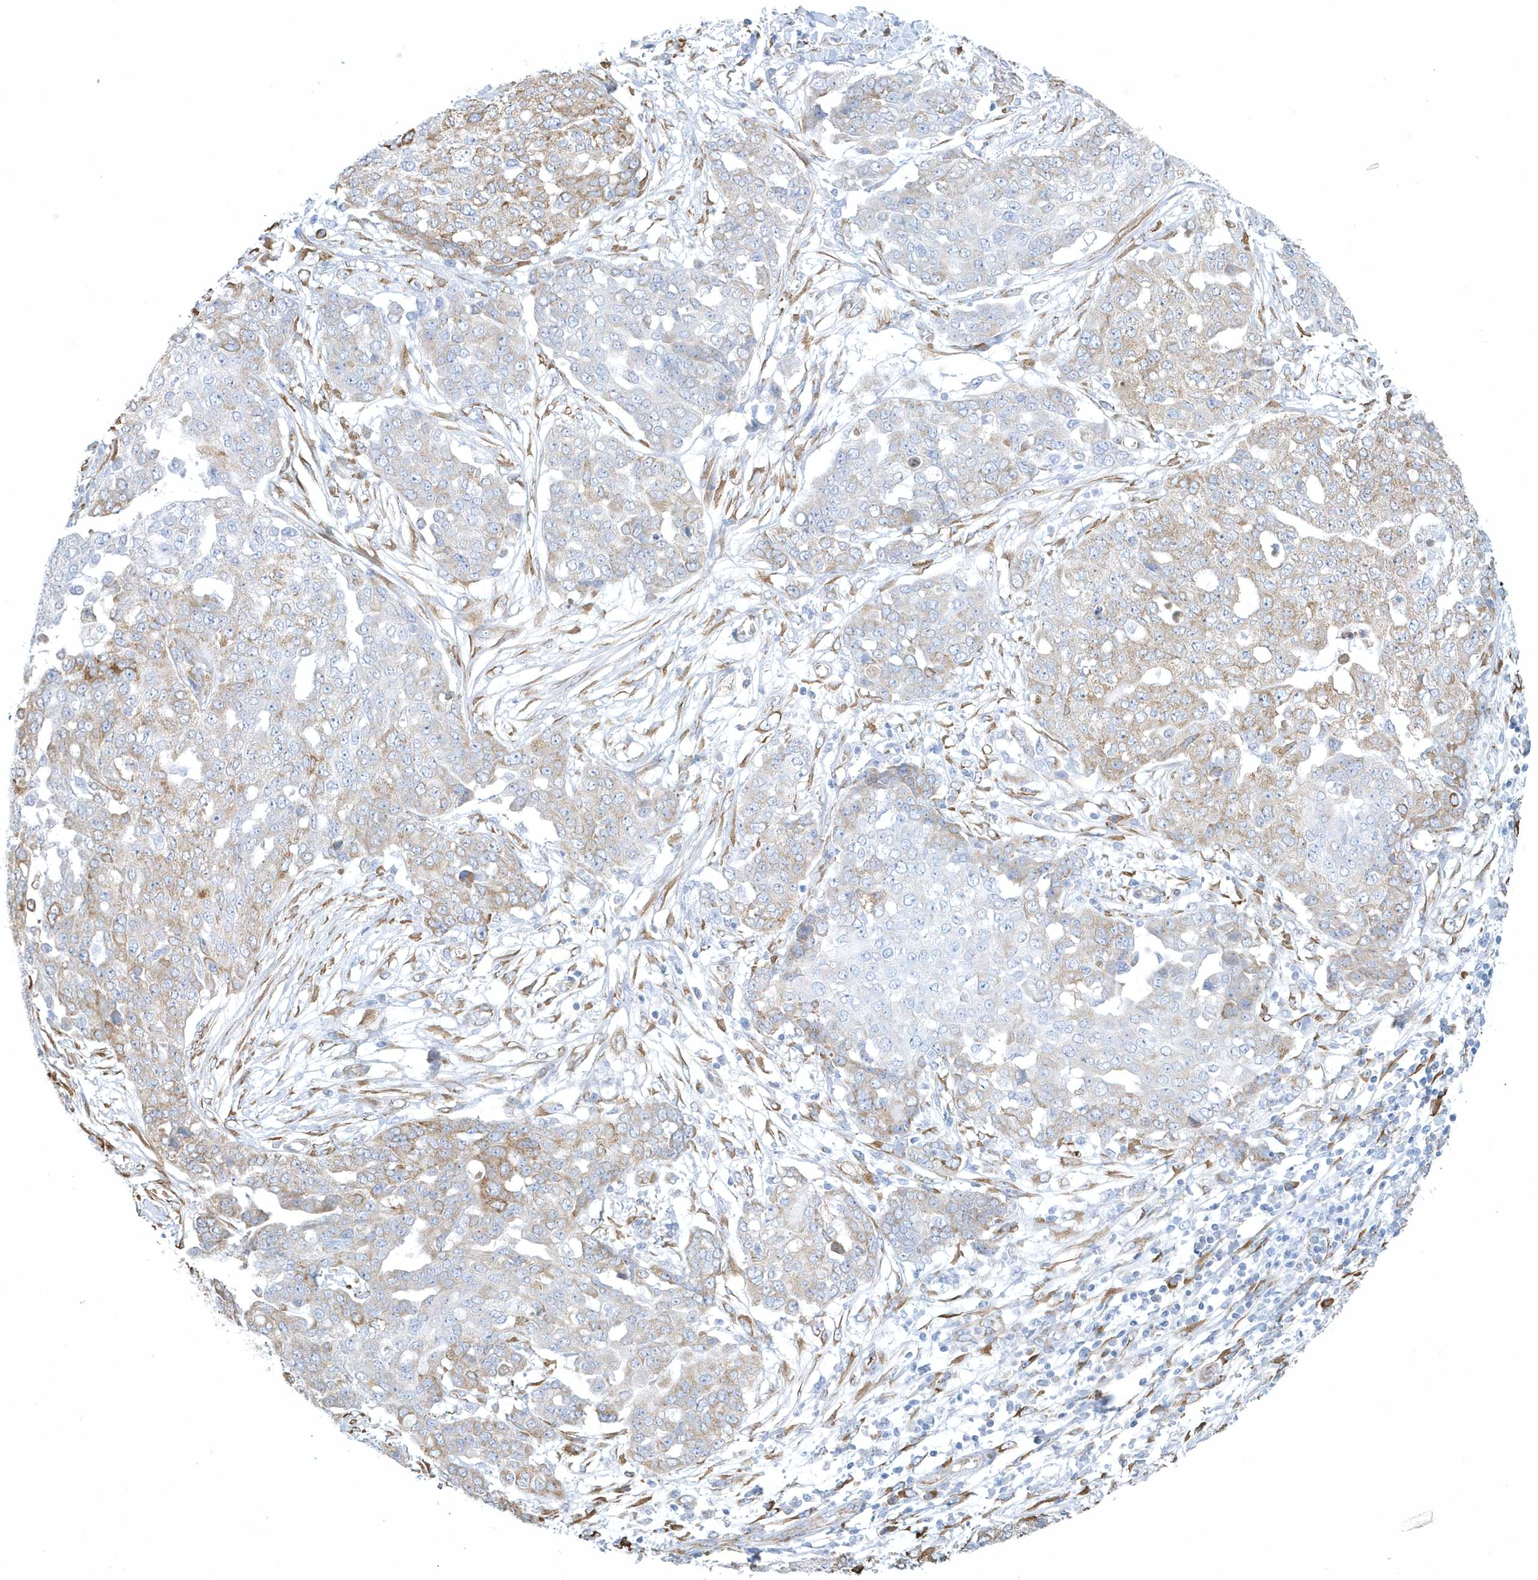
{"staining": {"intensity": "weak", "quantity": "25%-75%", "location": "cytoplasmic/membranous"}, "tissue": "ovarian cancer", "cell_type": "Tumor cells", "image_type": "cancer", "snomed": [{"axis": "morphology", "description": "Cystadenocarcinoma, serous, NOS"}, {"axis": "topography", "description": "Soft tissue"}, {"axis": "topography", "description": "Ovary"}], "caption": "Serous cystadenocarcinoma (ovarian) stained for a protein reveals weak cytoplasmic/membranous positivity in tumor cells.", "gene": "DCAF1", "patient": {"sex": "female", "age": 57}}